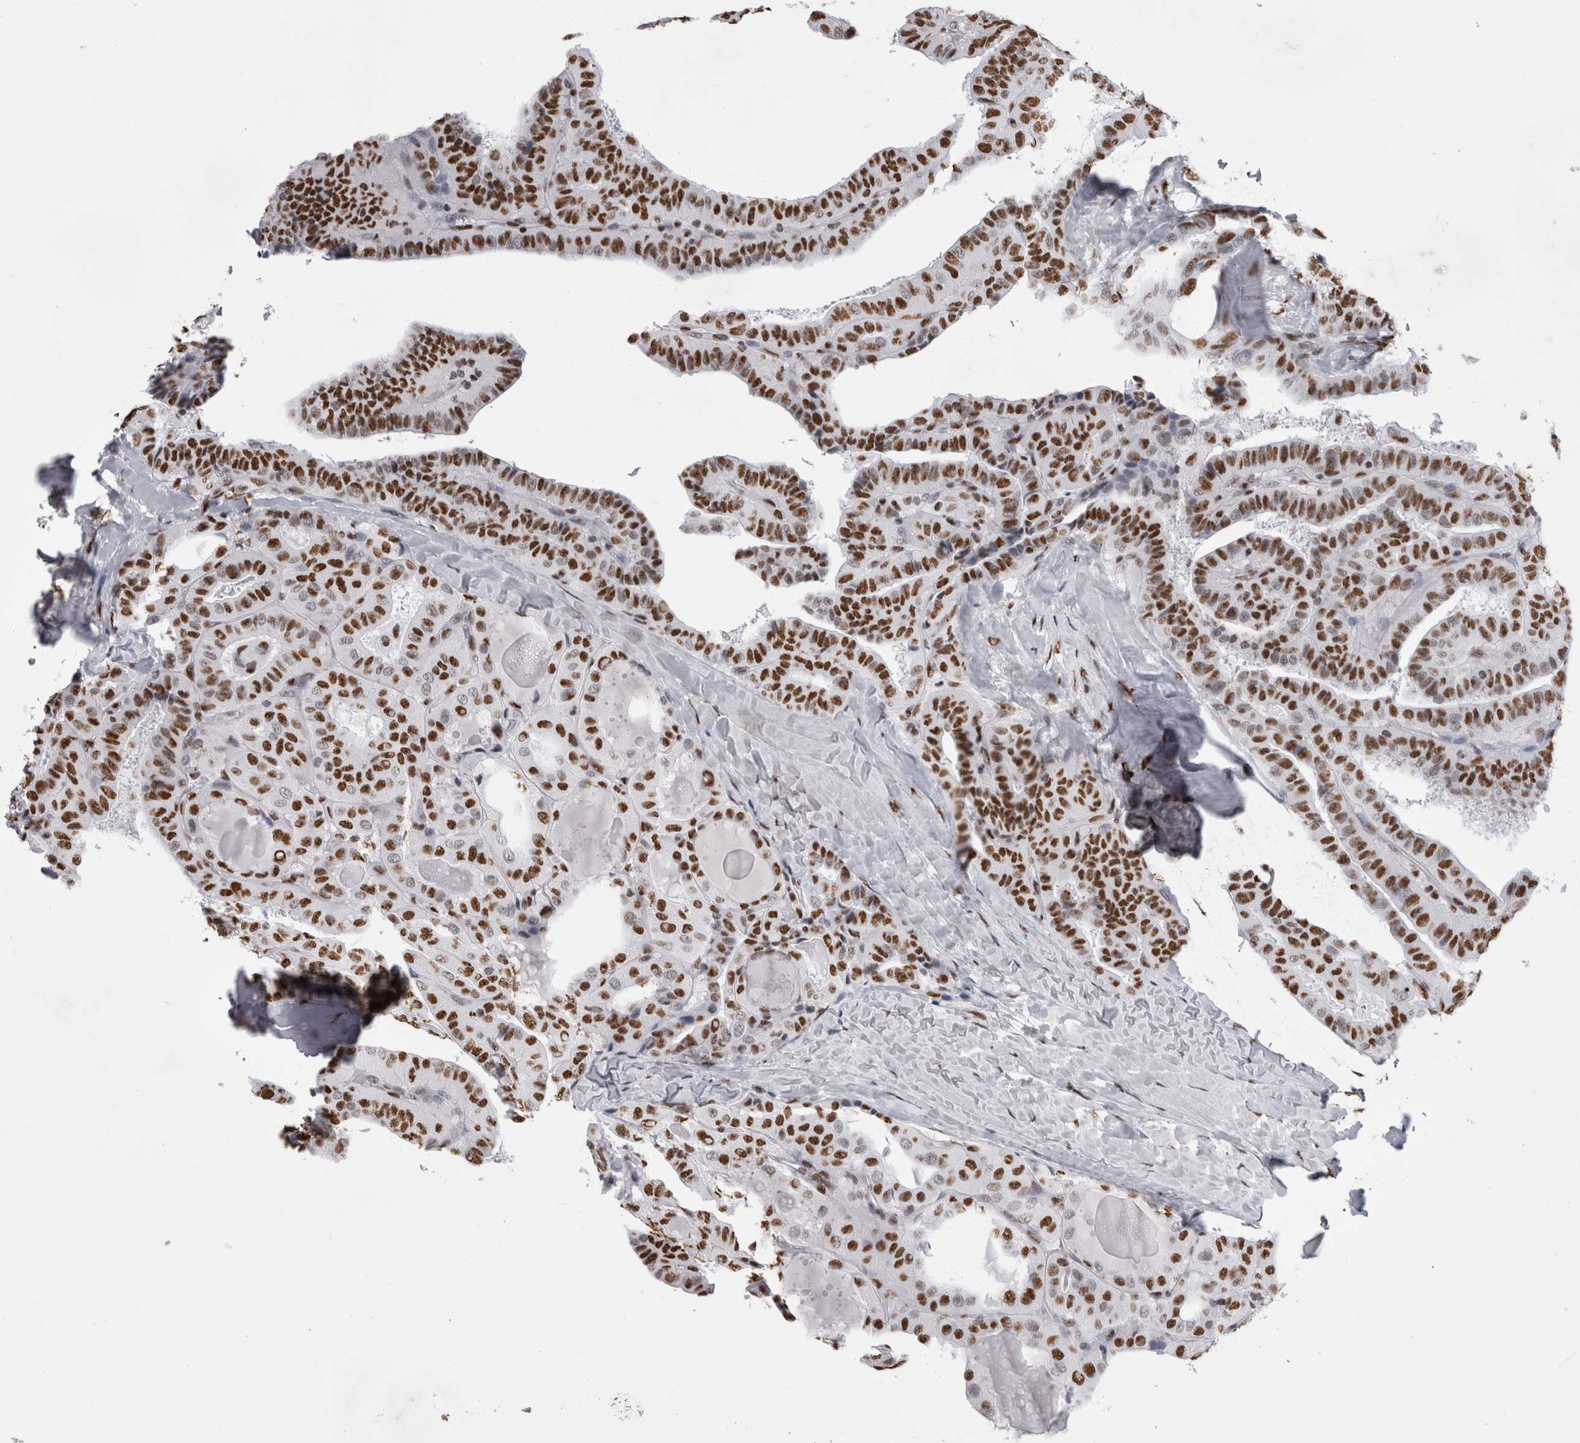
{"staining": {"intensity": "strong", "quantity": ">75%", "location": "nuclear"}, "tissue": "thyroid cancer", "cell_type": "Tumor cells", "image_type": "cancer", "snomed": [{"axis": "morphology", "description": "Papillary adenocarcinoma, NOS"}, {"axis": "topography", "description": "Thyroid gland"}], "caption": "The image reveals immunohistochemical staining of papillary adenocarcinoma (thyroid). There is strong nuclear expression is identified in approximately >75% of tumor cells. The staining is performed using DAB brown chromogen to label protein expression. The nuclei are counter-stained blue using hematoxylin.", "gene": "ALPK3", "patient": {"sex": "male", "age": 77}}